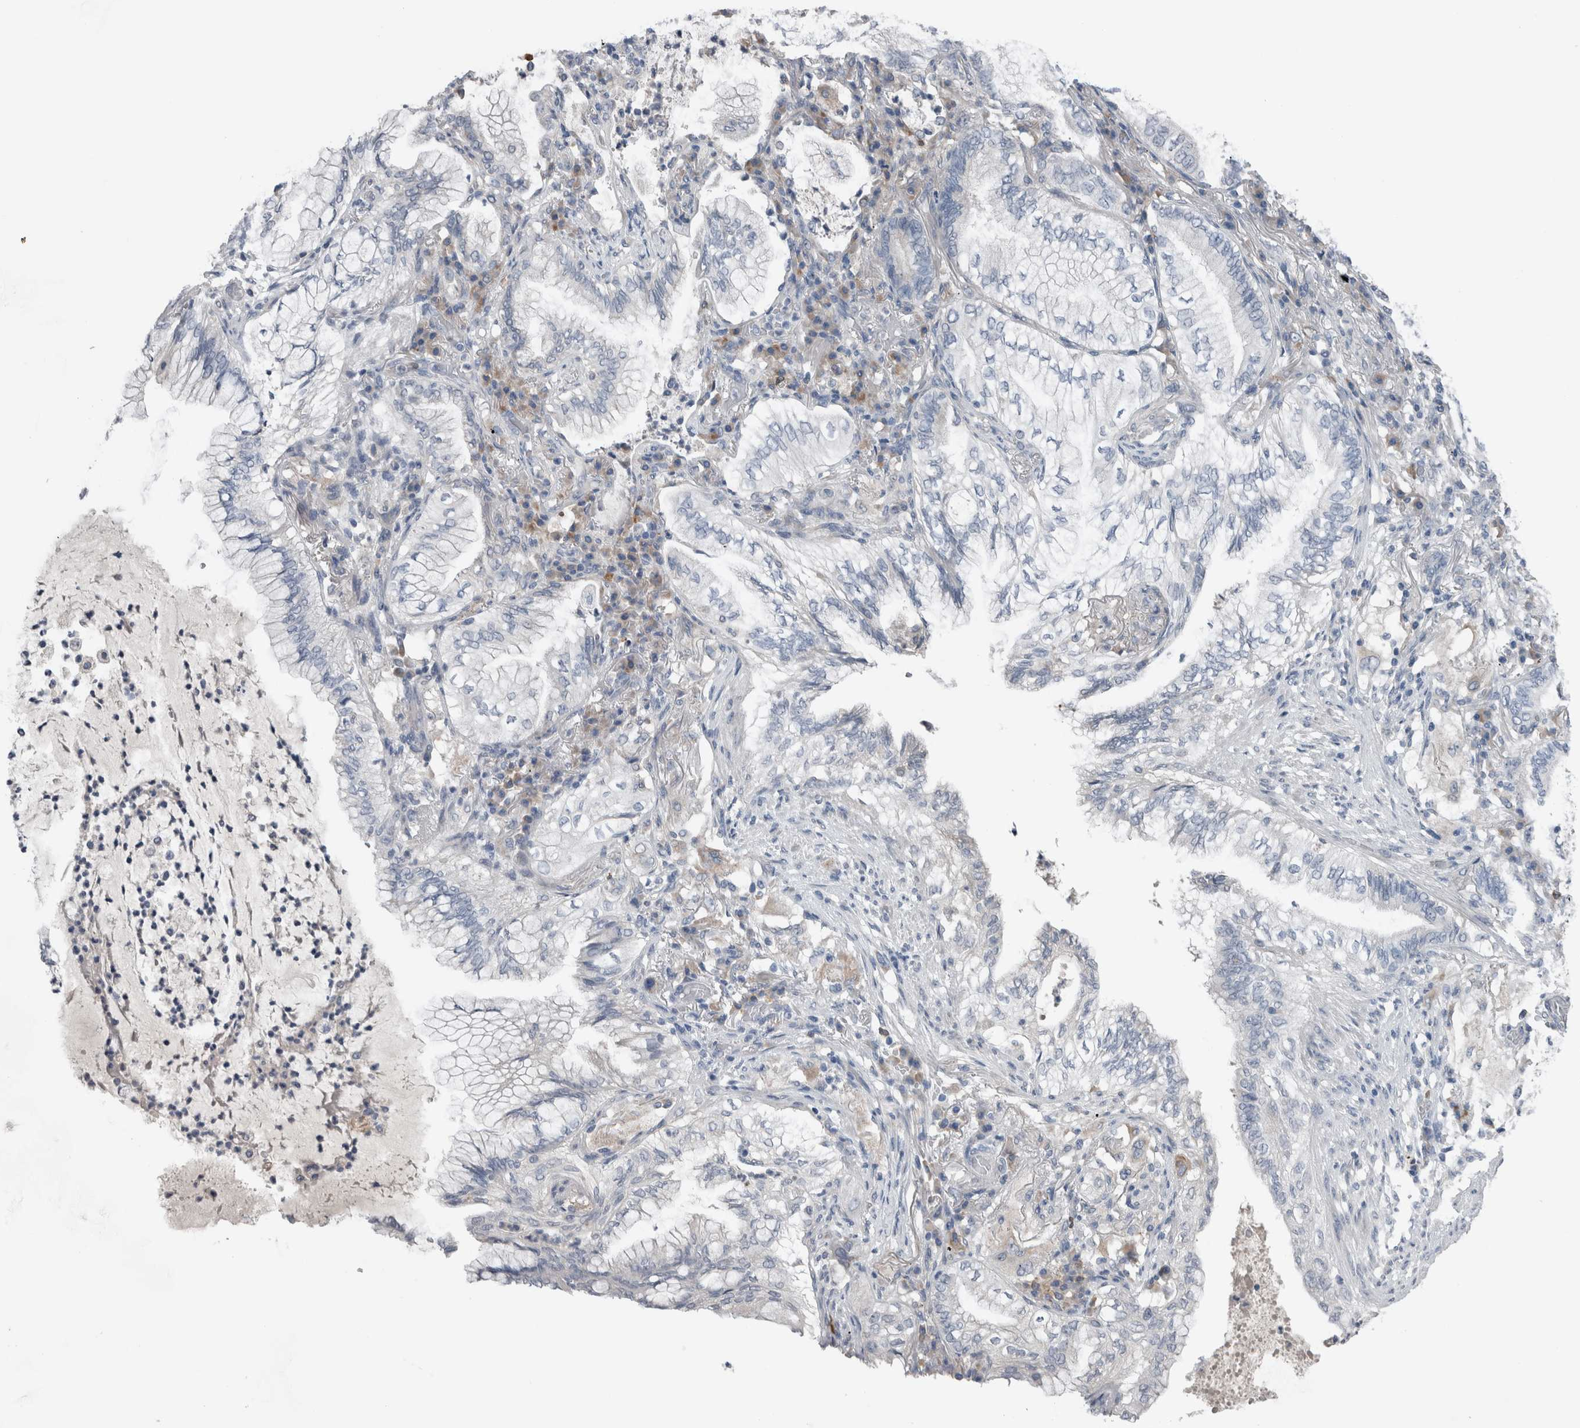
{"staining": {"intensity": "negative", "quantity": "none", "location": "none"}, "tissue": "lung cancer", "cell_type": "Tumor cells", "image_type": "cancer", "snomed": [{"axis": "morphology", "description": "Adenocarcinoma, NOS"}, {"axis": "topography", "description": "Lung"}], "caption": "Immunohistochemistry photomicrograph of human lung cancer (adenocarcinoma) stained for a protein (brown), which exhibits no staining in tumor cells.", "gene": "CRNN", "patient": {"sex": "female", "age": 70}}